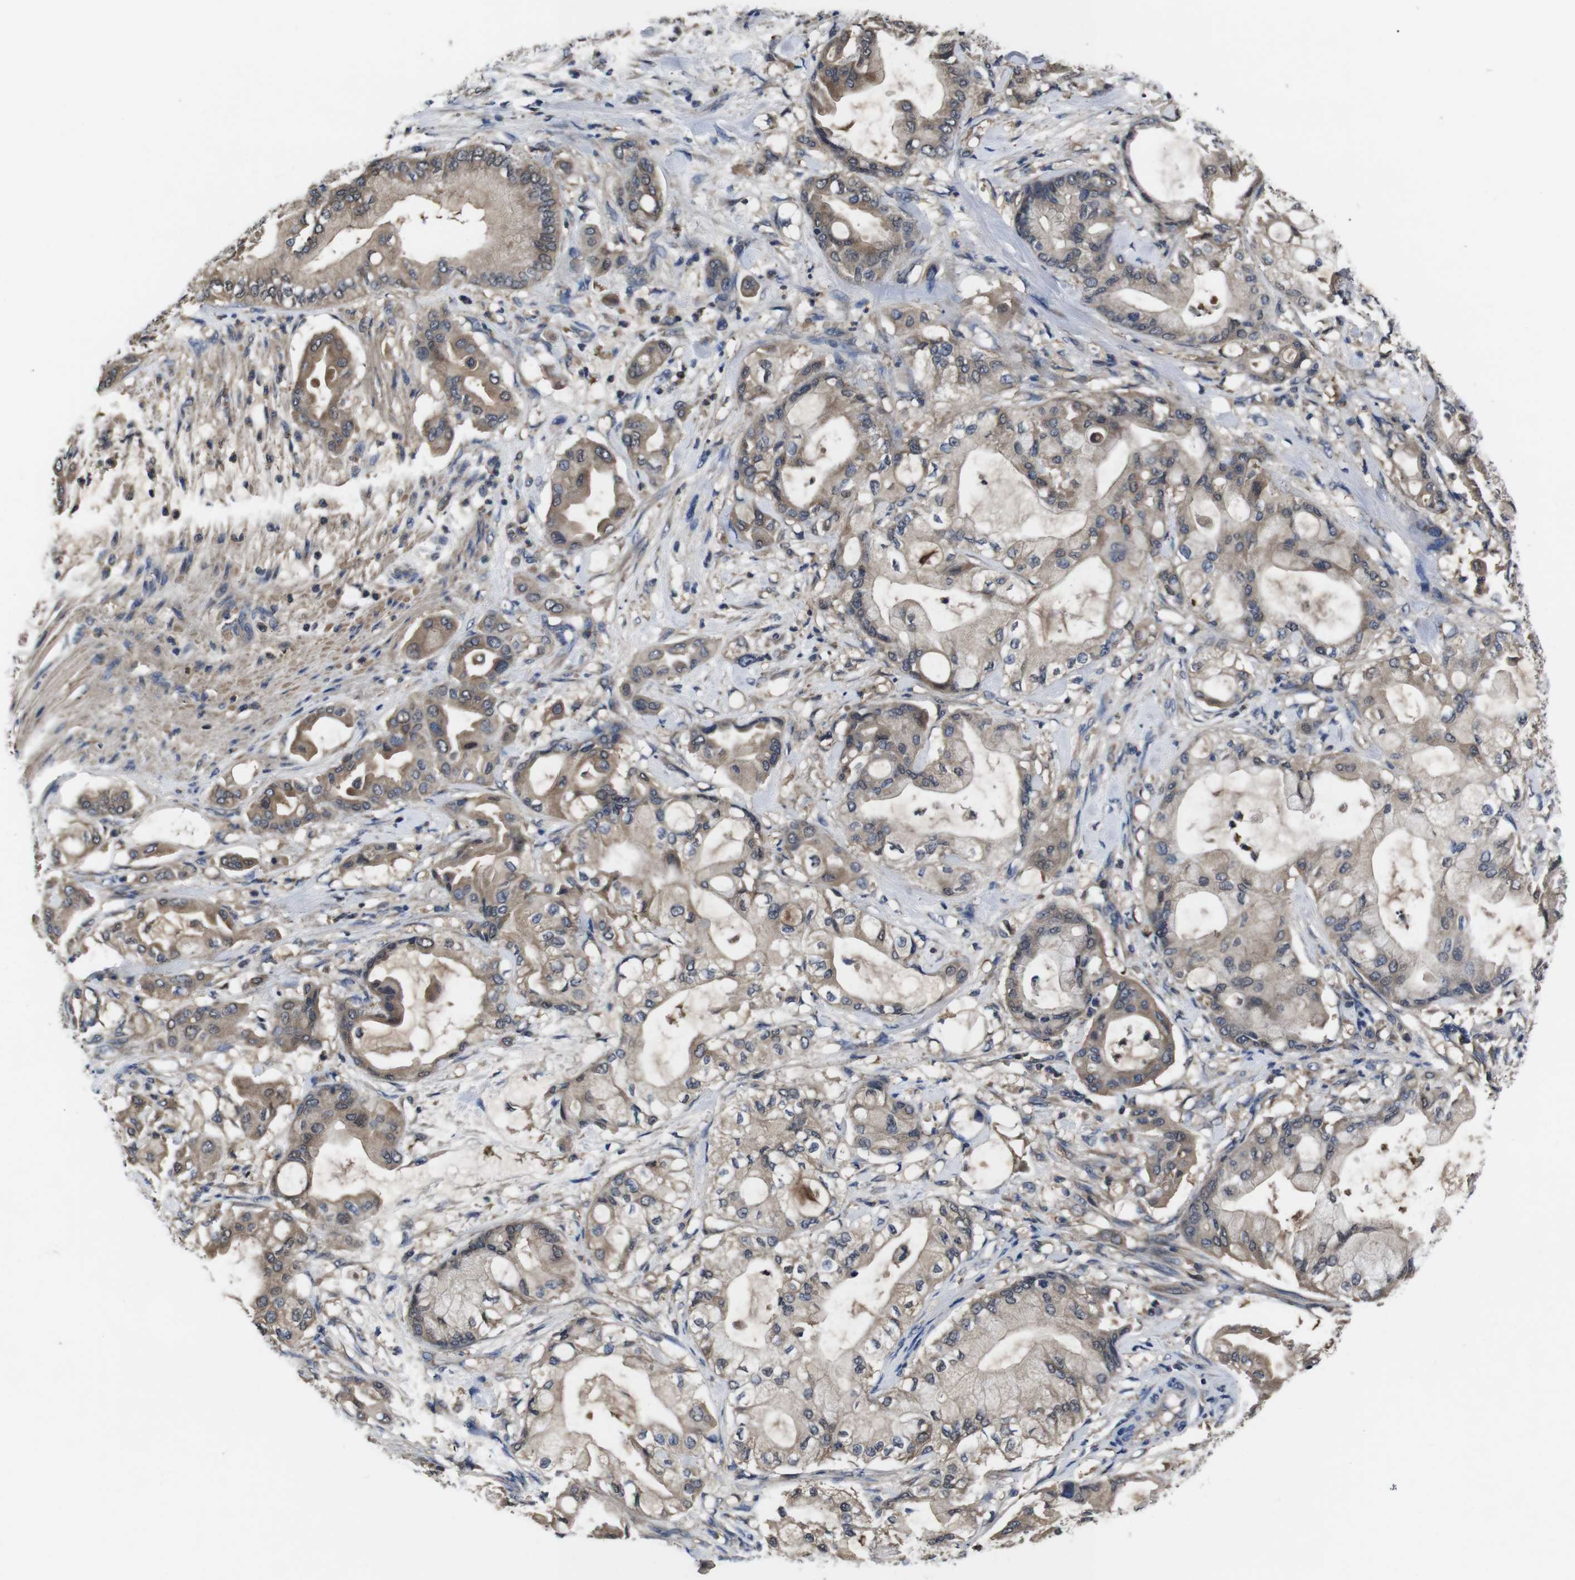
{"staining": {"intensity": "weak", "quantity": ">75%", "location": "cytoplasmic/membranous"}, "tissue": "pancreatic cancer", "cell_type": "Tumor cells", "image_type": "cancer", "snomed": [{"axis": "morphology", "description": "Adenocarcinoma, NOS"}, {"axis": "morphology", "description": "Adenocarcinoma, metastatic, NOS"}, {"axis": "topography", "description": "Lymph node"}, {"axis": "topography", "description": "Pancreas"}, {"axis": "topography", "description": "Duodenum"}], "caption": "Tumor cells demonstrate low levels of weak cytoplasmic/membranous expression in about >75% of cells in pancreatic adenocarcinoma. Nuclei are stained in blue.", "gene": "CXCL11", "patient": {"sex": "female", "age": 64}}